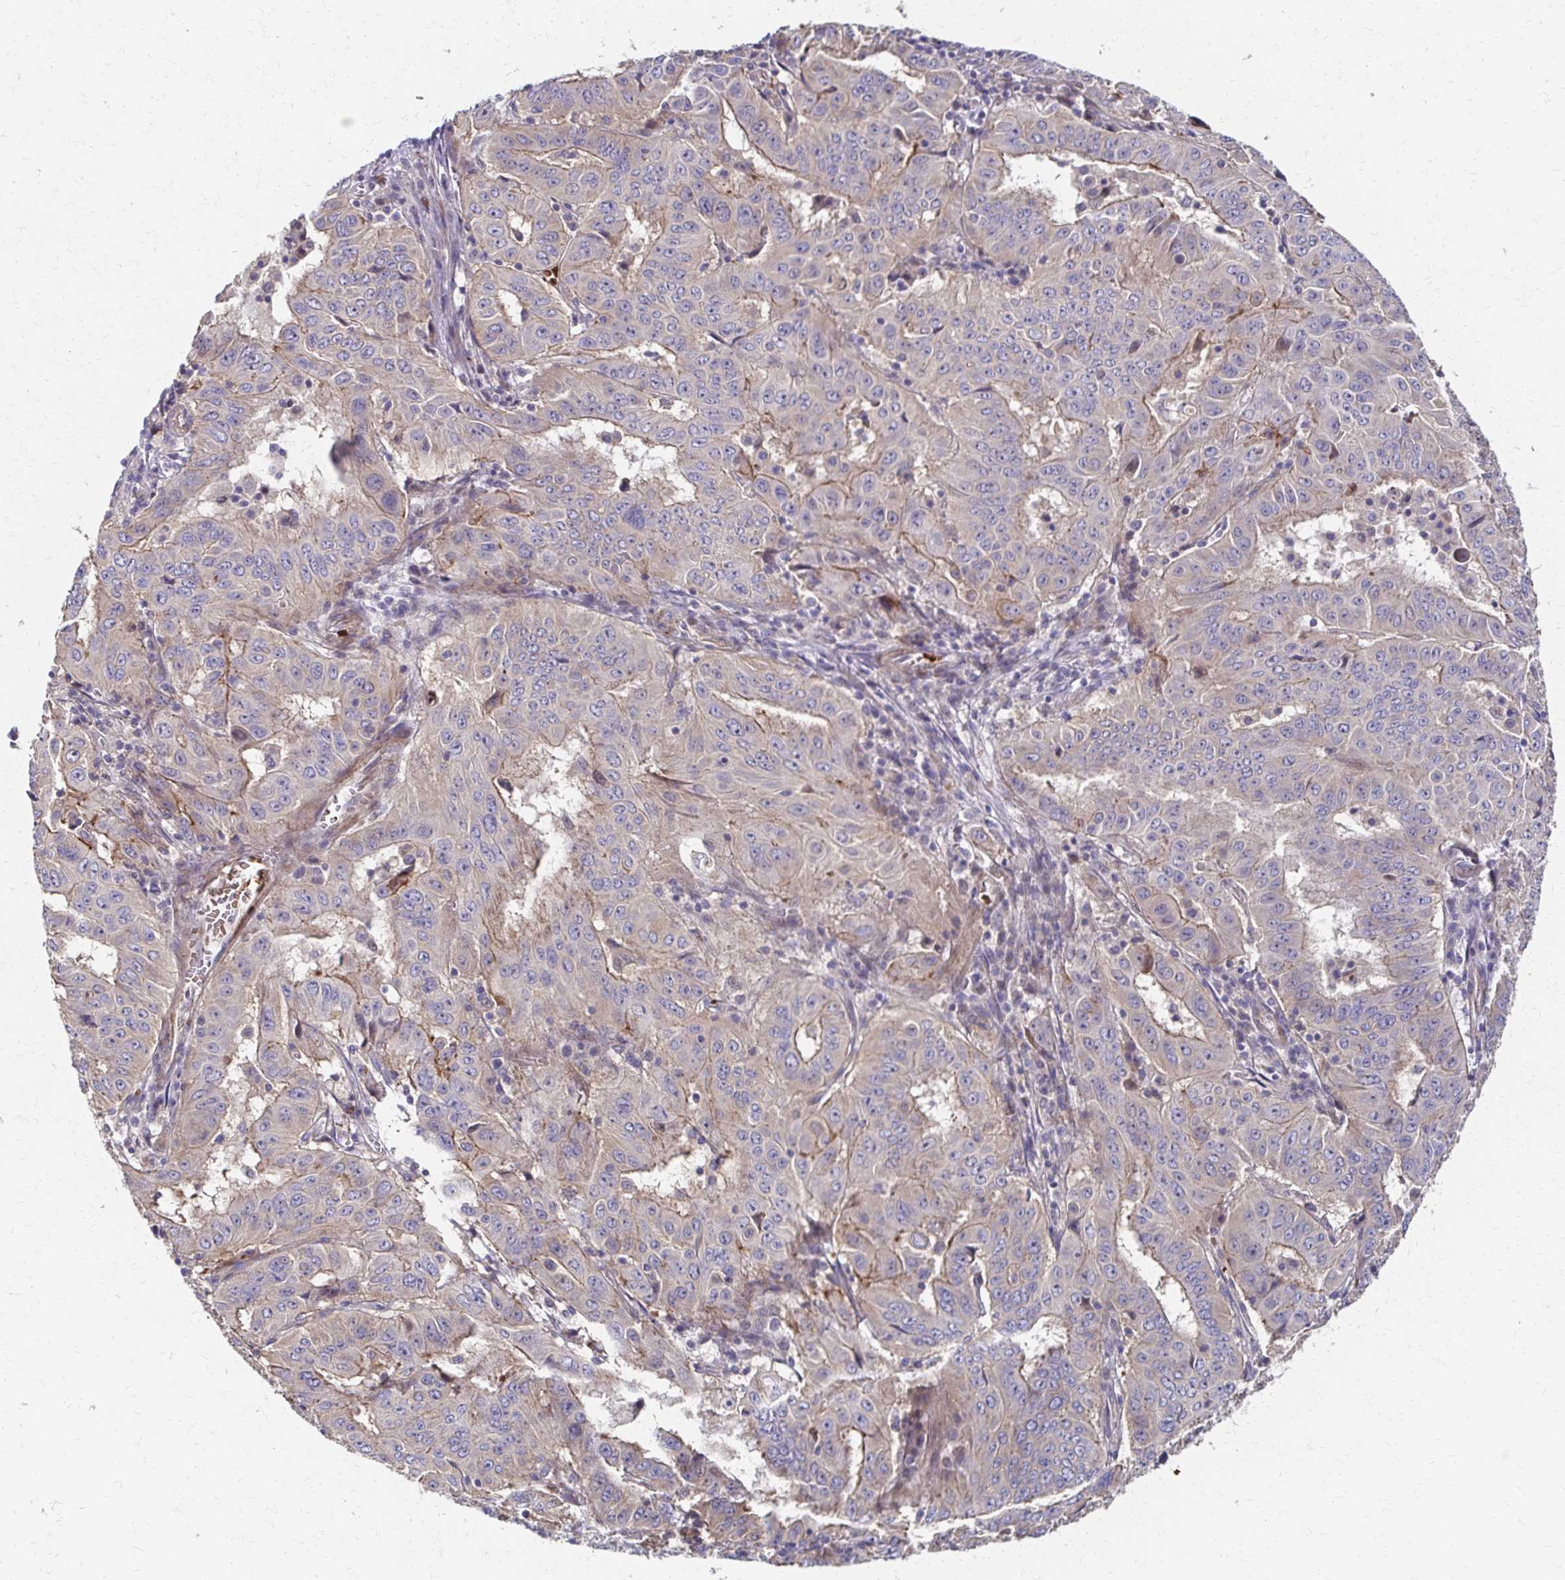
{"staining": {"intensity": "weak", "quantity": "25%-75%", "location": "cytoplasmic/membranous"}, "tissue": "pancreatic cancer", "cell_type": "Tumor cells", "image_type": "cancer", "snomed": [{"axis": "morphology", "description": "Adenocarcinoma, NOS"}, {"axis": "topography", "description": "Pancreas"}], "caption": "Immunohistochemical staining of pancreatic cancer reveals low levels of weak cytoplasmic/membranous expression in approximately 25%-75% of tumor cells. (DAB IHC with brightfield microscopy, high magnification).", "gene": "SKA2", "patient": {"sex": "male", "age": 63}}